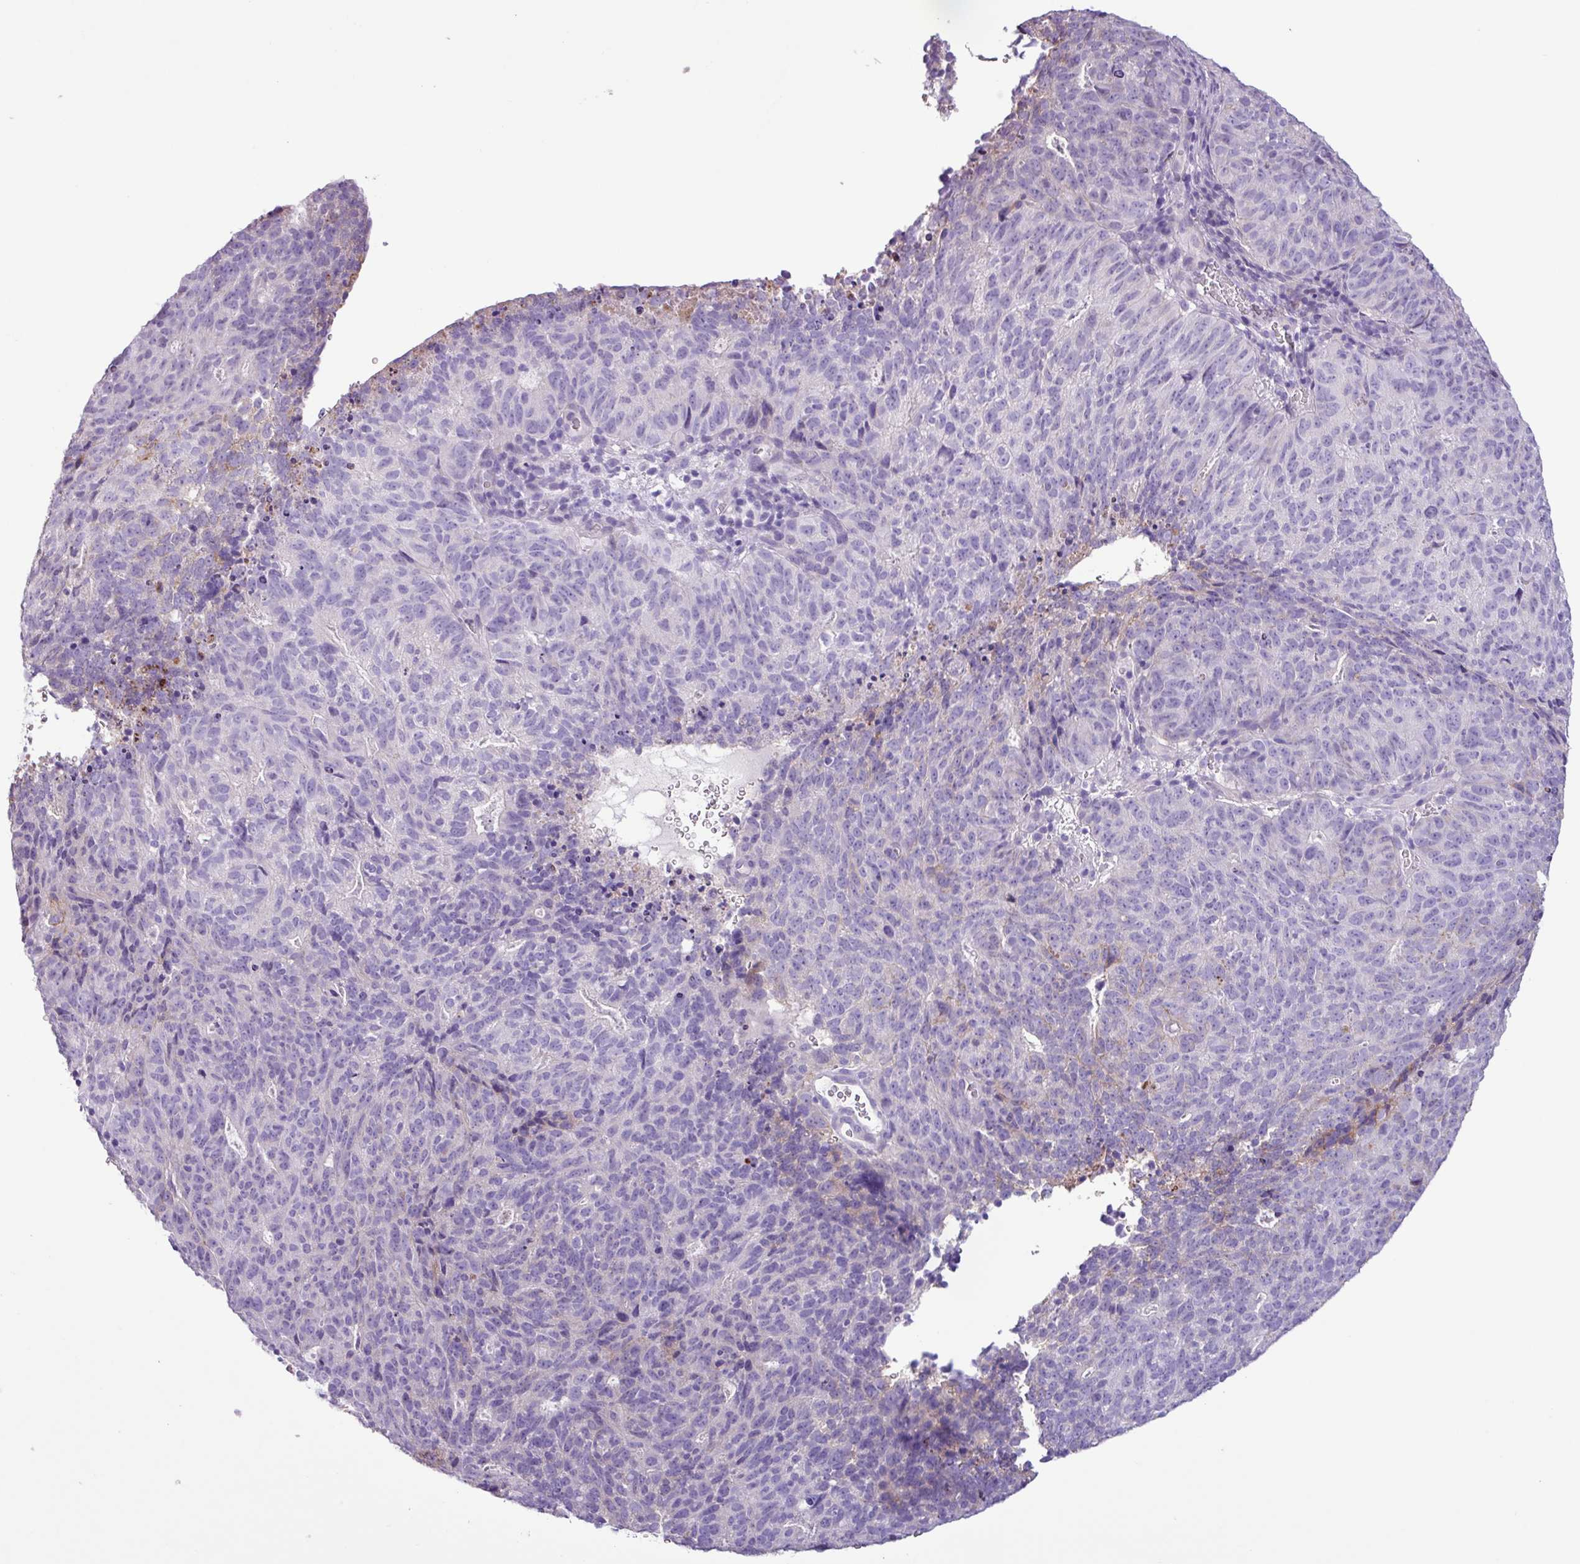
{"staining": {"intensity": "negative", "quantity": "none", "location": "none"}, "tissue": "cervical cancer", "cell_type": "Tumor cells", "image_type": "cancer", "snomed": [{"axis": "morphology", "description": "Adenocarcinoma, NOS"}, {"axis": "topography", "description": "Cervix"}], "caption": "This is a photomicrograph of IHC staining of adenocarcinoma (cervical), which shows no positivity in tumor cells. (Stains: DAB immunohistochemistry (IHC) with hematoxylin counter stain, Microscopy: brightfield microscopy at high magnification).", "gene": "CYSTM1", "patient": {"sex": "female", "age": 38}}